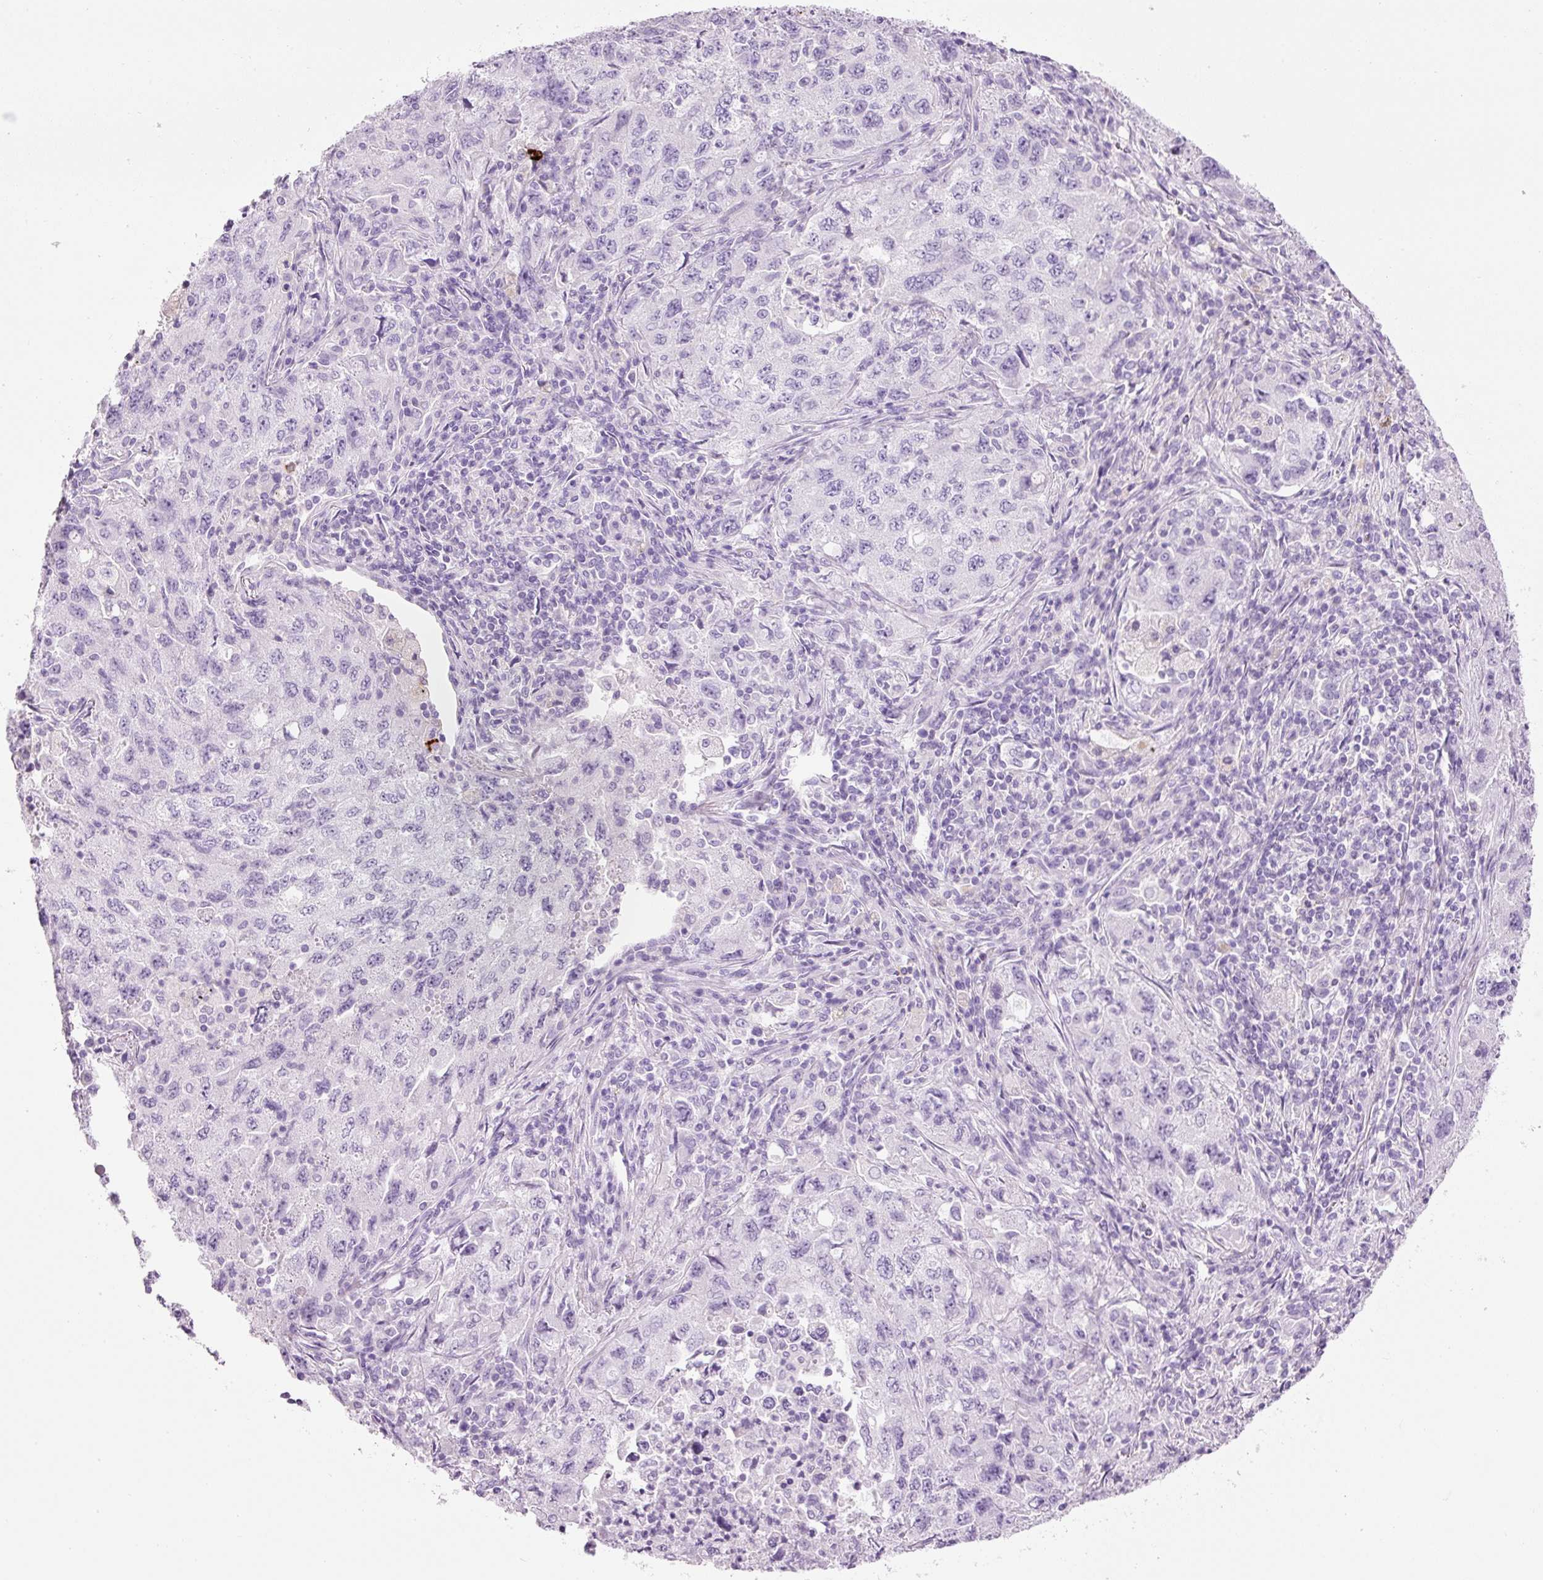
{"staining": {"intensity": "negative", "quantity": "none", "location": "none"}, "tissue": "lung cancer", "cell_type": "Tumor cells", "image_type": "cancer", "snomed": [{"axis": "morphology", "description": "Adenocarcinoma, NOS"}, {"axis": "topography", "description": "Lung"}], "caption": "Immunohistochemistry of adenocarcinoma (lung) shows no positivity in tumor cells.", "gene": "CMA1", "patient": {"sex": "female", "age": 57}}